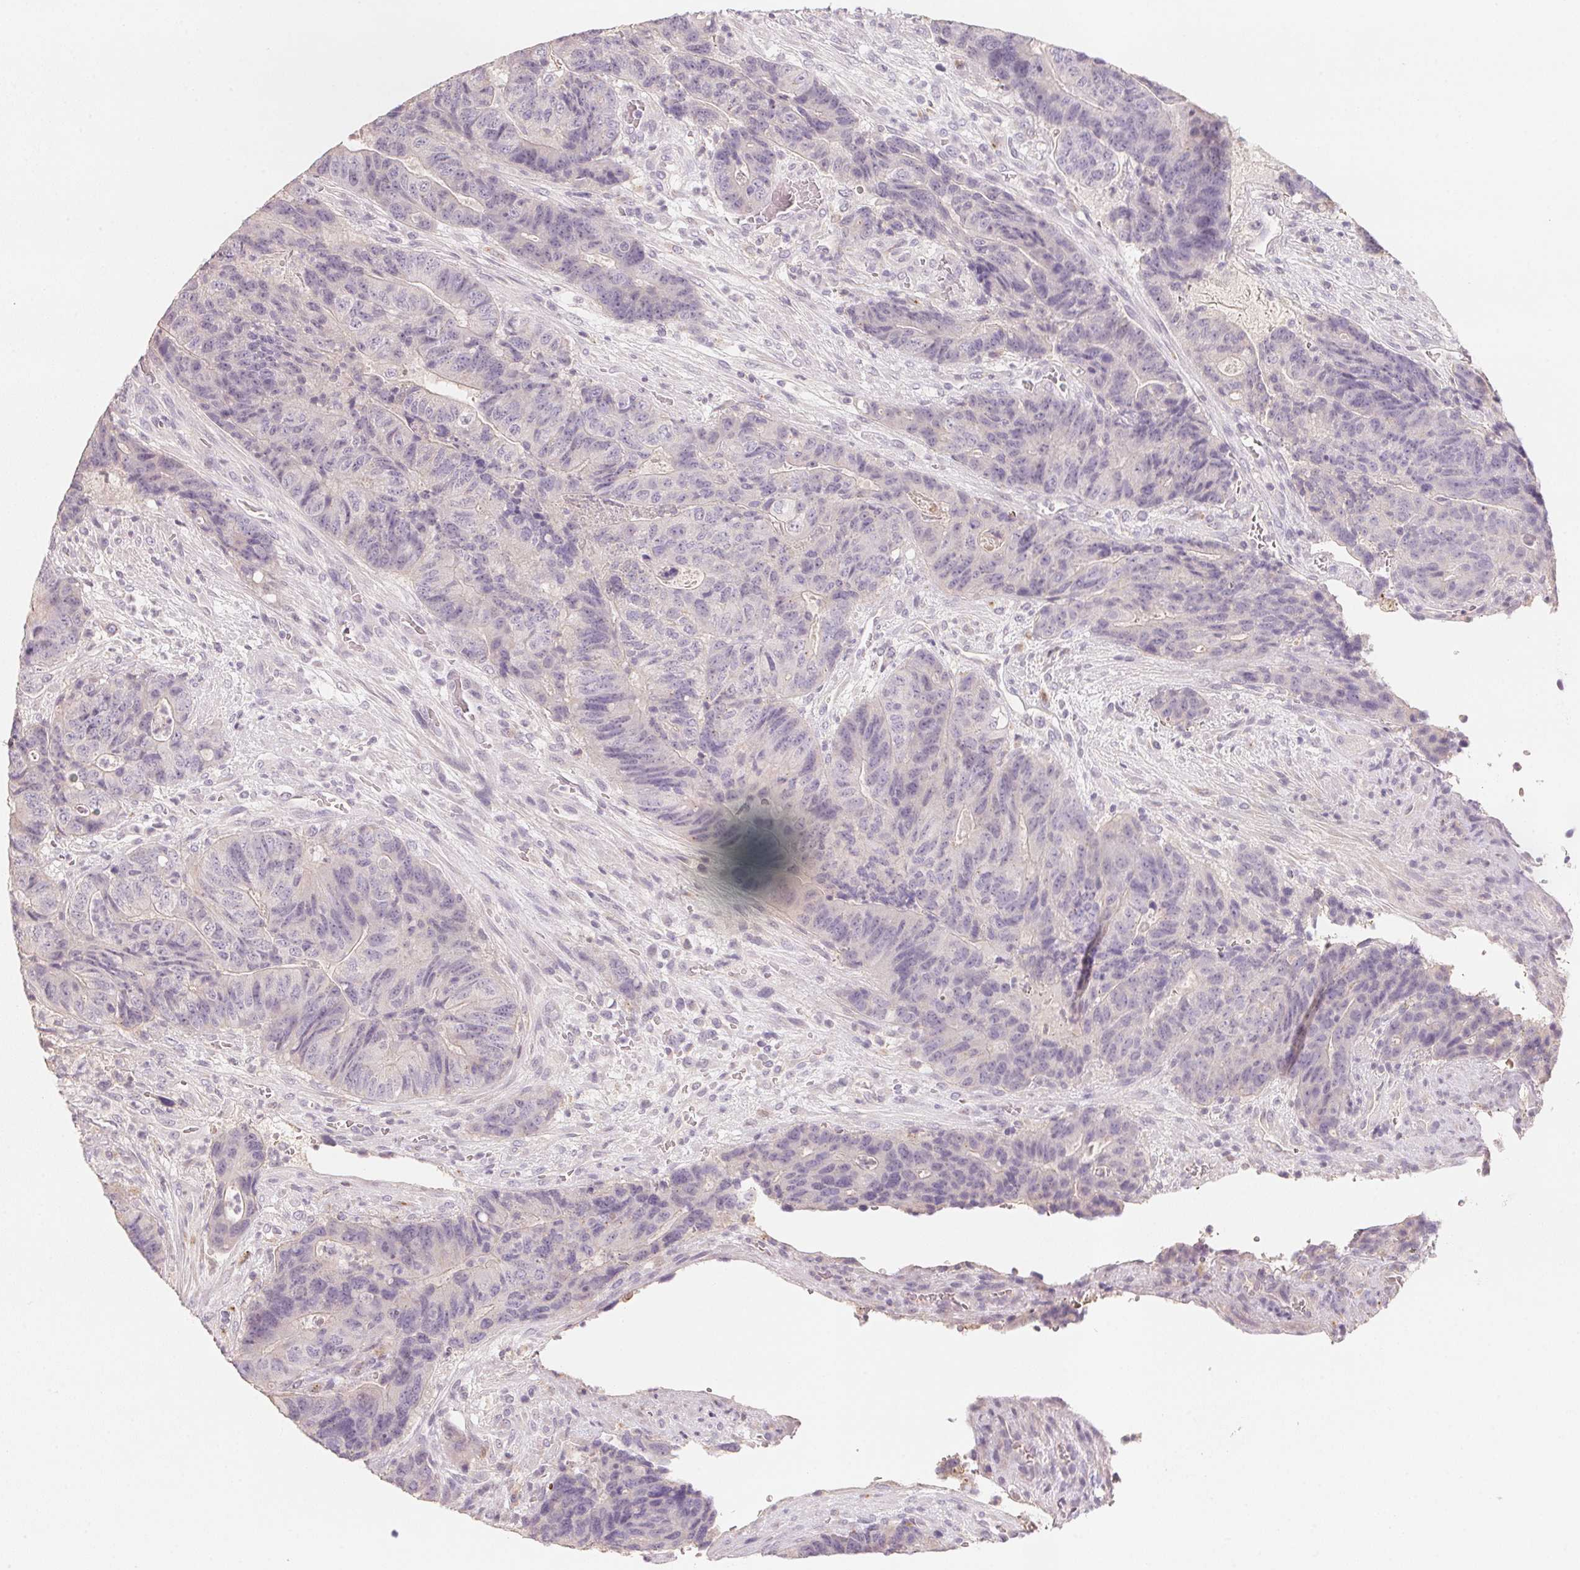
{"staining": {"intensity": "negative", "quantity": "none", "location": "none"}, "tissue": "colorectal cancer", "cell_type": "Tumor cells", "image_type": "cancer", "snomed": [{"axis": "morphology", "description": "Normal tissue, NOS"}, {"axis": "morphology", "description": "Adenocarcinoma, NOS"}, {"axis": "topography", "description": "Colon"}], "caption": "This is an immunohistochemistry (IHC) micrograph of colorectal adenocarcinoma. There is no positivity in tumor cells.", "gene": "TREH", "patient": {"sex": "female", "age": 48}}